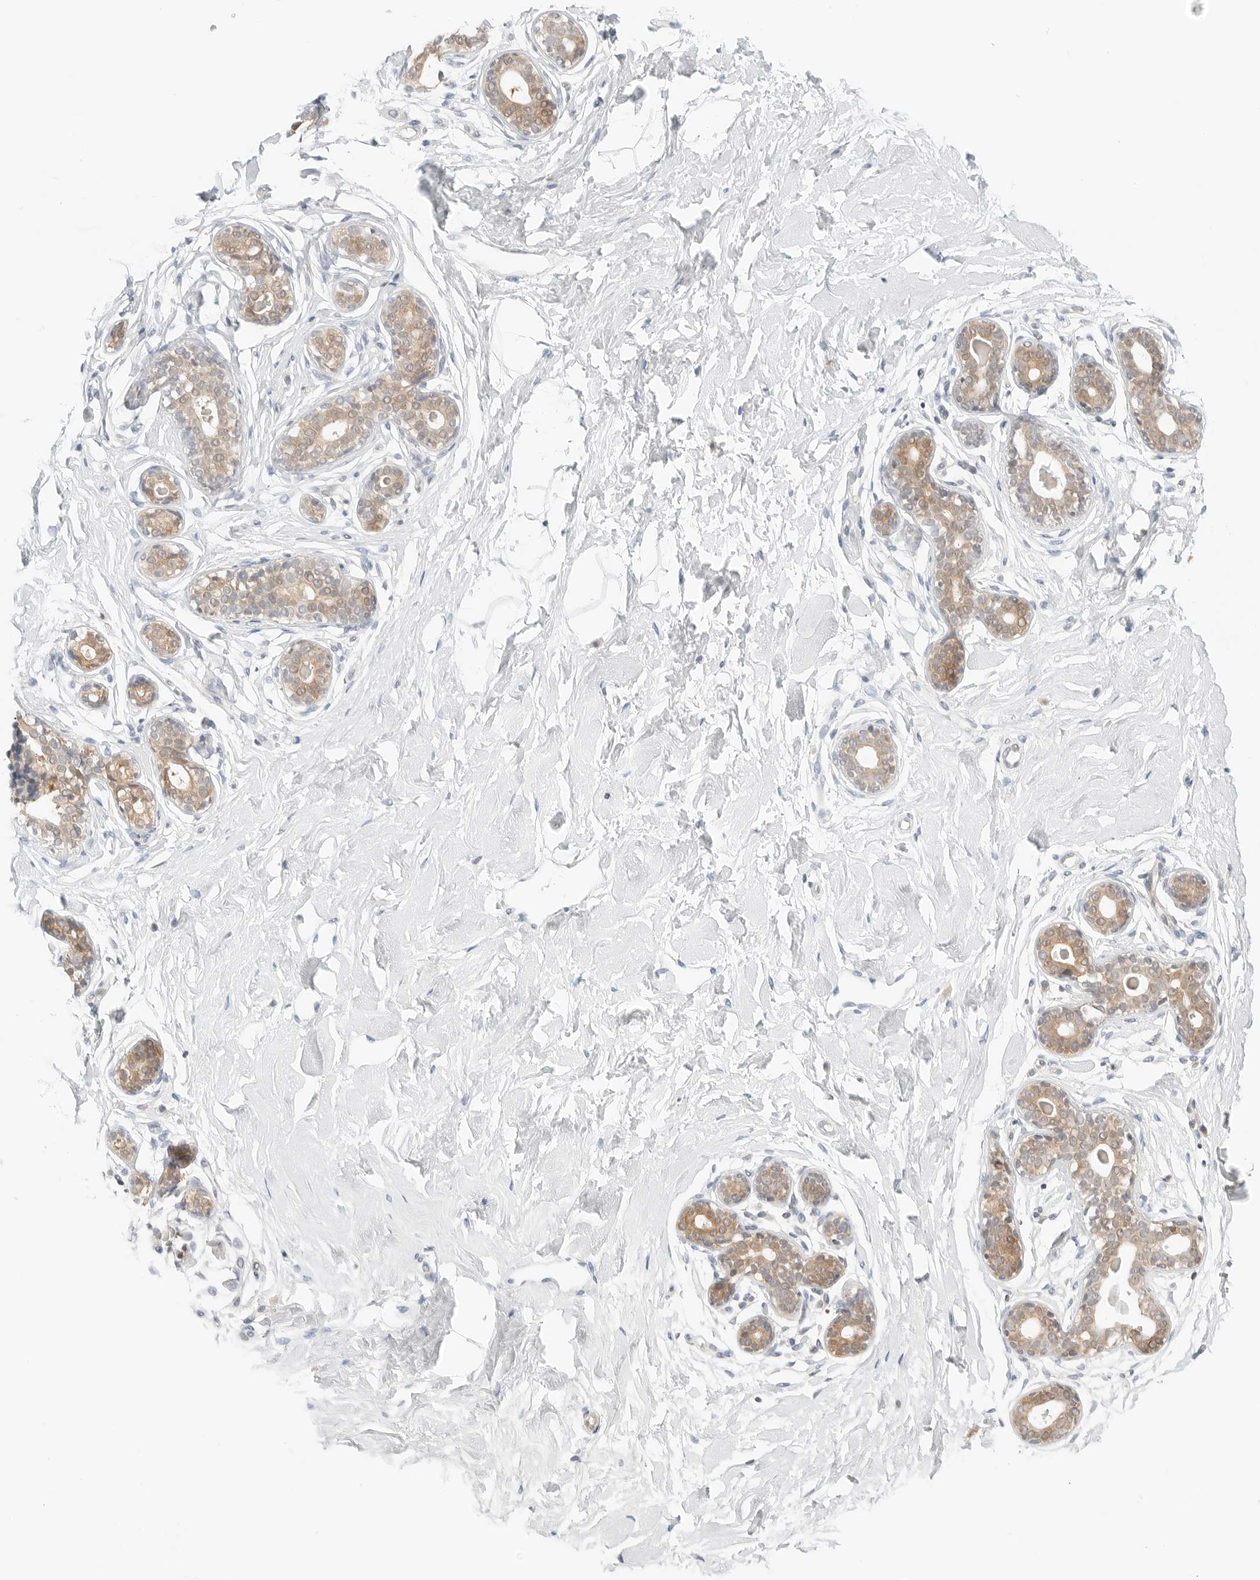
{"staining": {"intensity": "negative", "quantity": "none", "location": "none"}, "tissue": "breast", "cell_type": "Adipocytes", "image_type": "normal", "snomed": [{"axis": "morphology", "description": "Normal tissue, NOS"}, {"axis": "morphology", "description": "Adenoma, NOS"}, {"axis": "topography", "description": "Breast"}], "caption": "Photomicrograph shows no significant protein positivity in adipocytes of unremarkable breast. (DAB (3,3'-diaminobenzidine) immunohistochemistry (IHC), high magnification).", "gene": "IQCC", "patient": {"sex": "female", "age": 23}}